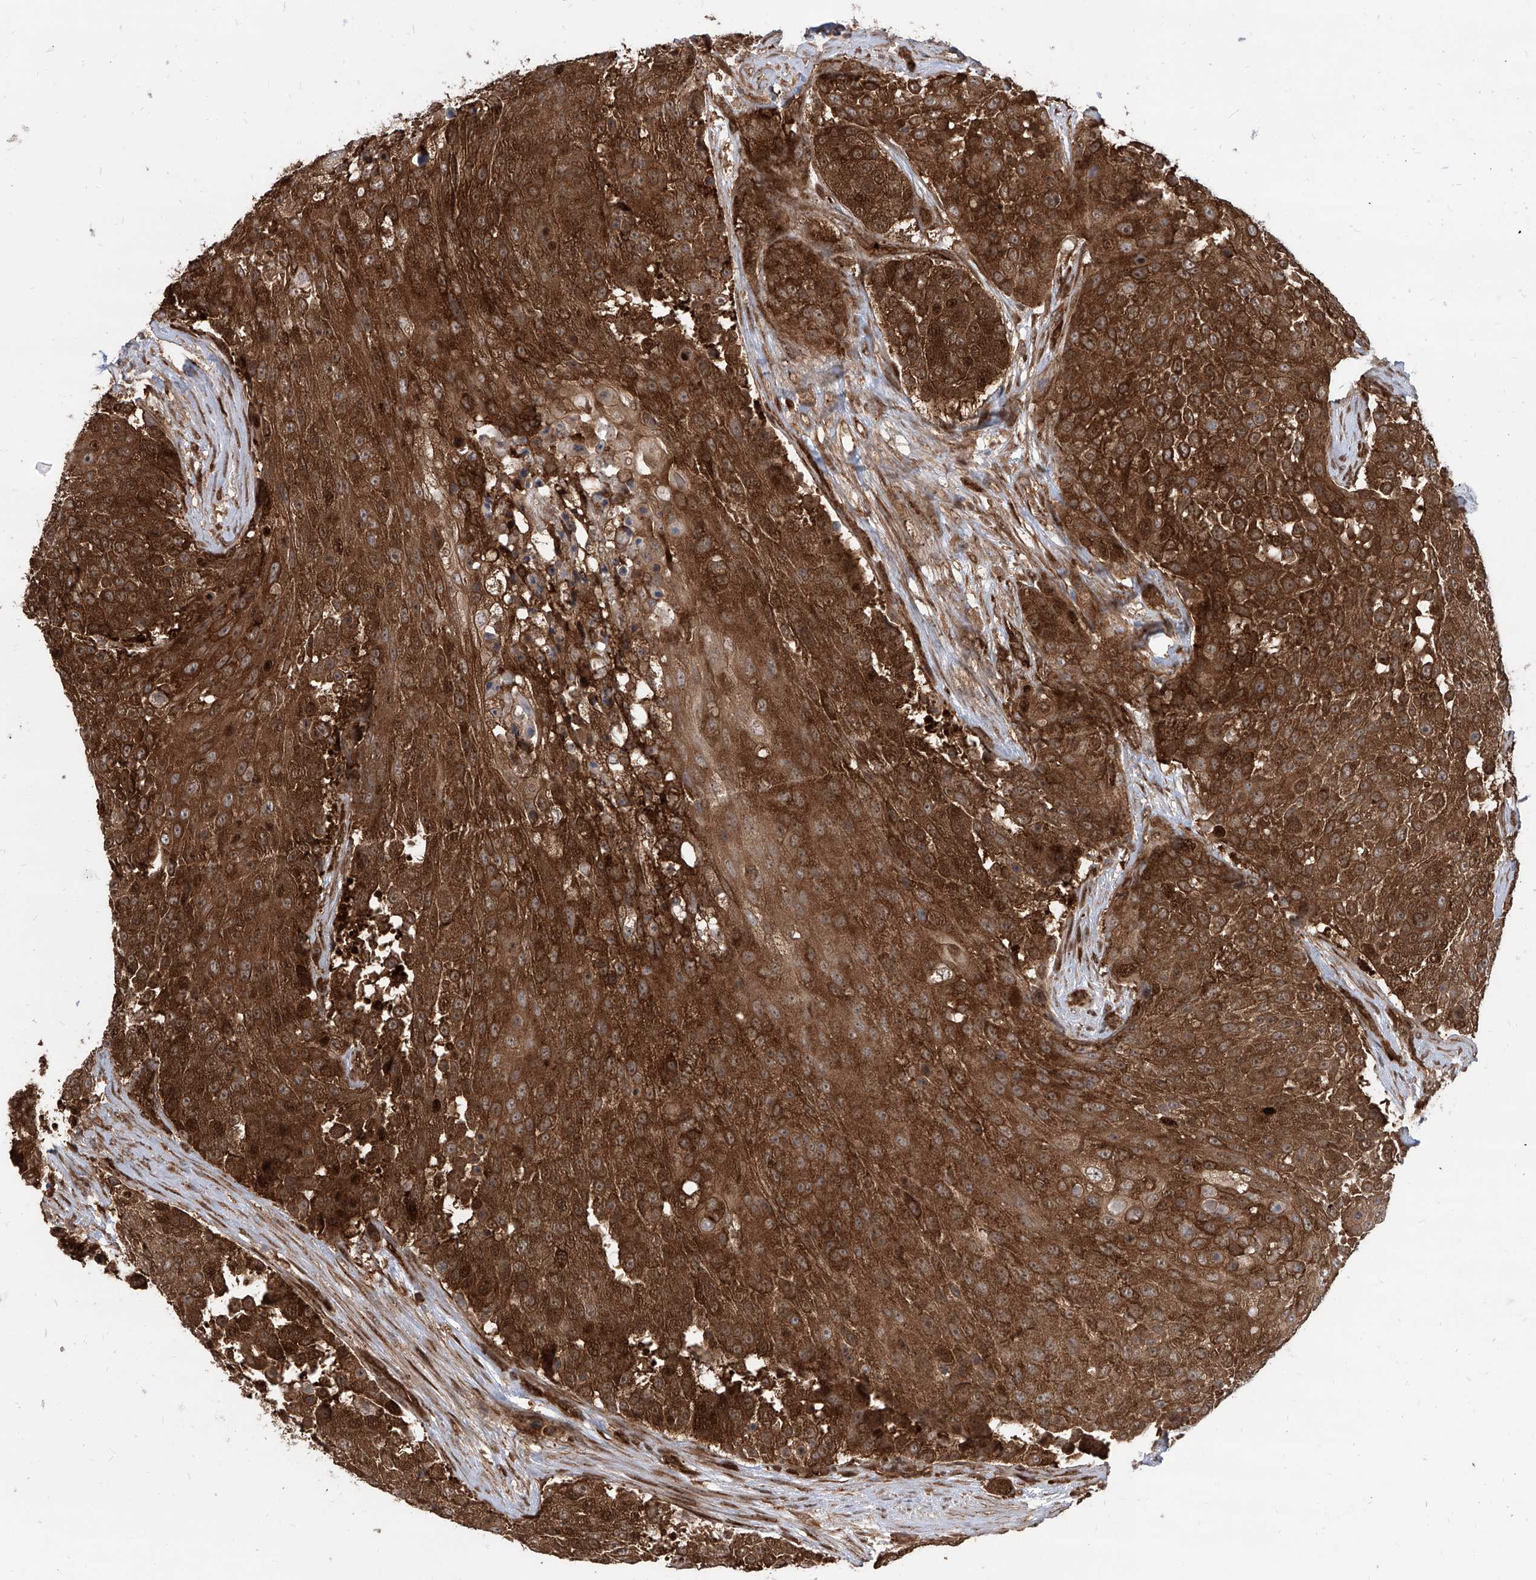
{"staining": {"intensity": "strong", "quantity": ">75%", "location": "cytoplasmic/membranous"}, "tissue": "urothelial cancer", "cell_type": "Tumor cells", "image_type": "cancer", "snomed": [{"axis": "morphology", "description": "Urothelial carcinoma, High grade"}, {"axis": "topography", "description": "Urinary bladder"}], "caption": "The immunohistochemical stain highlights strong cytoplasmic/membranous positivity in tumor cells of urothelial cancer tissue. The protein is shown in brown color, while the nuclei are stained blue.", "gene": "MAGED2", "patient": {"sex": "female", "age": 63}}